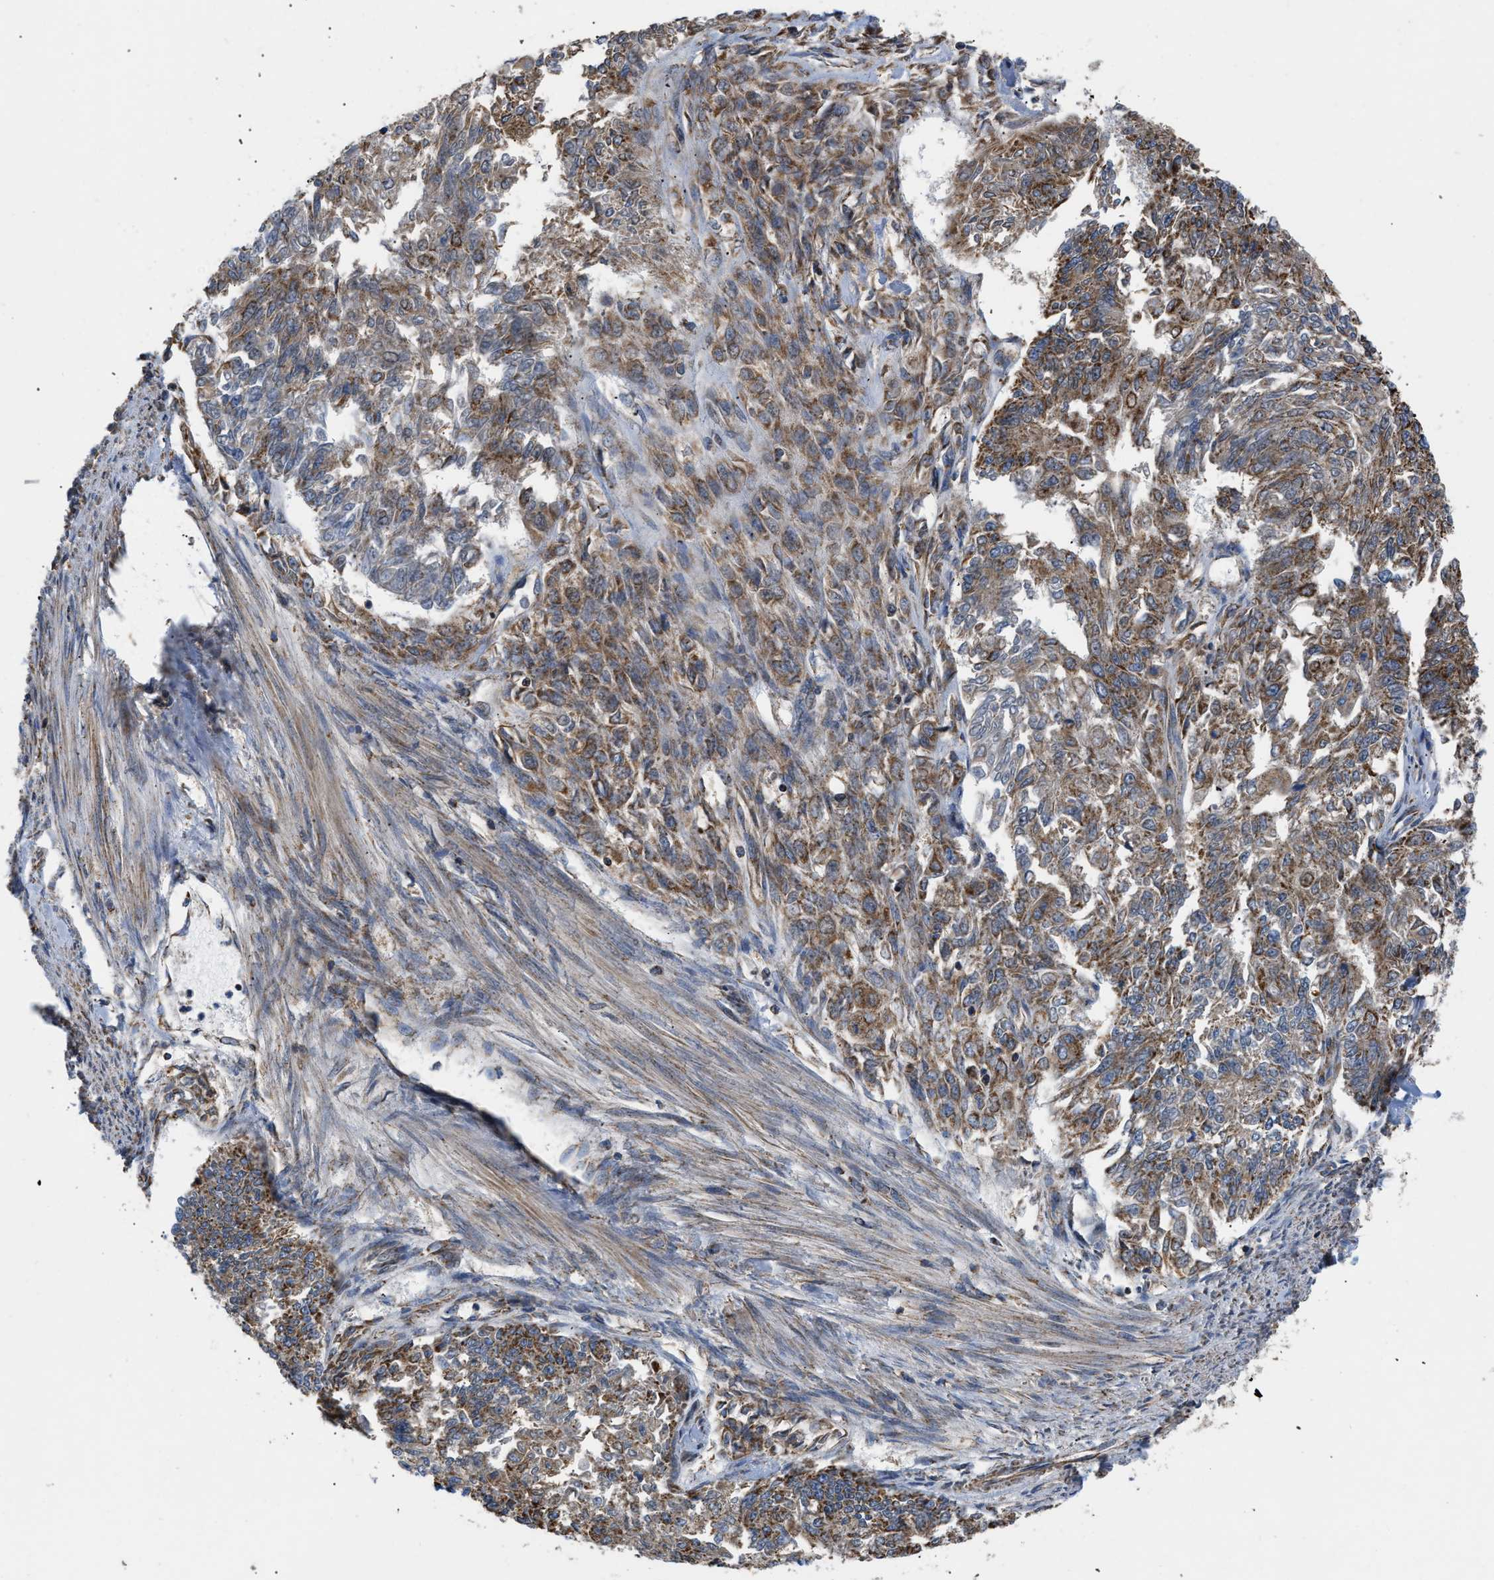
{"staining": {"intensity": "moderate", "quantity": ">75%", "location": "cytoplasmic/membranous"}, "tissue": "endometrial cancer", "cell_type": "Tumor cells", "image_type": "cancer", "snomed": [{"axis": "morphology", "description": "Adenocarcinoma, NOS"}, {"axis": "topography", "description": "Endometrium"}], "caption": "The immunohistochemical stain labels moderate cytoplasmic/membranous positivity in tumor cells of endometrial adenocarcinoma tissue.", "gene": "OPTN", "patient": {"sex": "female", "age": 32}}